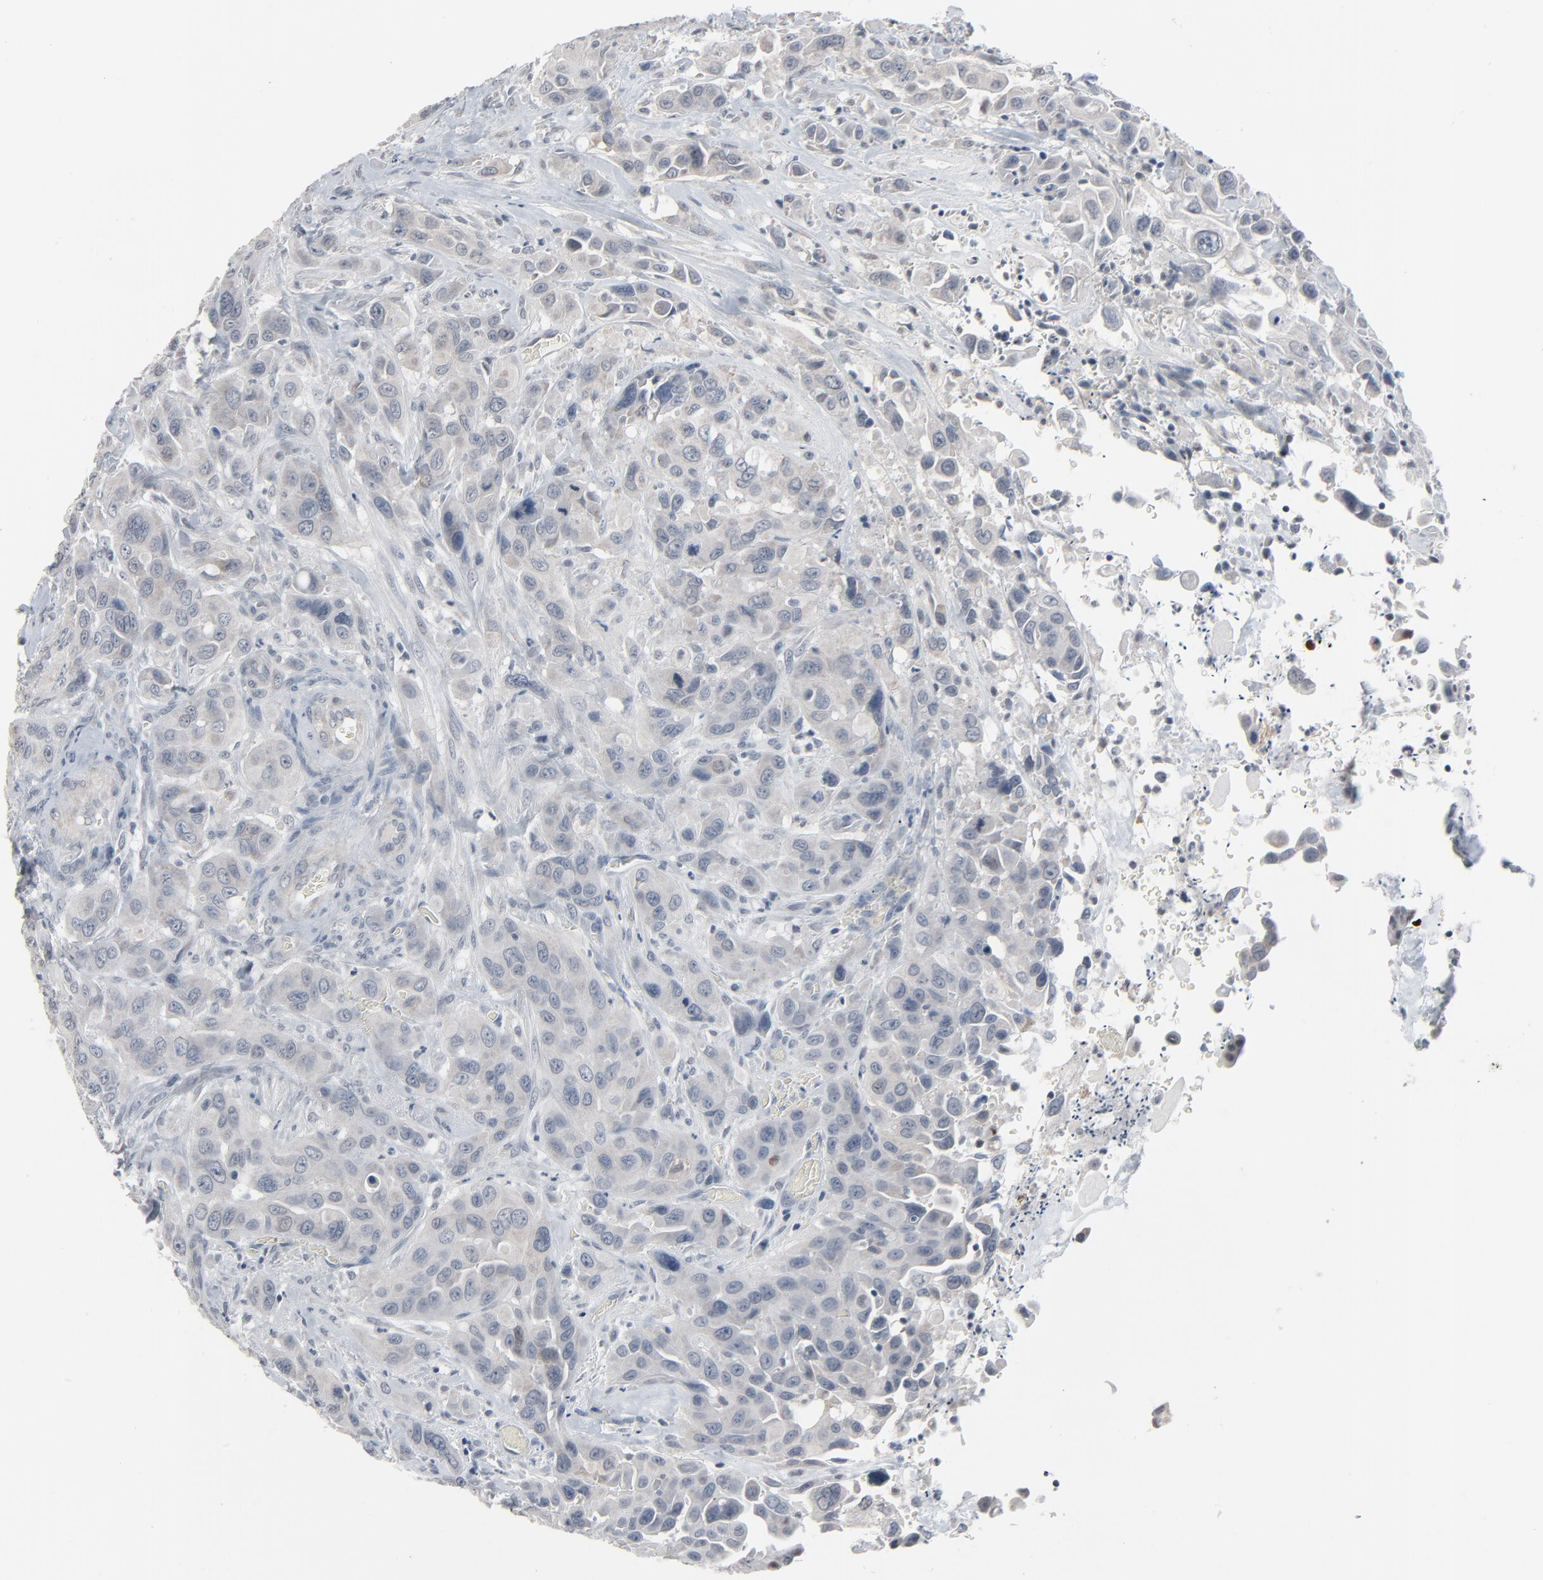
{"staining": {"intensity": "weak", "quantity": "25%-75%", "location": "cytoplasmic/membranous"}, "tissue": "urothelial cancer", "cell_type": "Tumor cells", "image_type": "cancer", "snomed": [{"axis": "morphology", "description": "Urothelial carcinoma, High grade"}, {"axis": "topography", "description": "Urinary bladder"}], "caption": "This histopathology image demonstrates immunohistochemistry (IHC) staining of human urothelial carcinoma (high-grade), with low weak cytoplasmic/membranous positivity in about 25%-75% of tumor cells.", "gene": "SAGE1", "patient": {"sex": "male", "age": 73}}